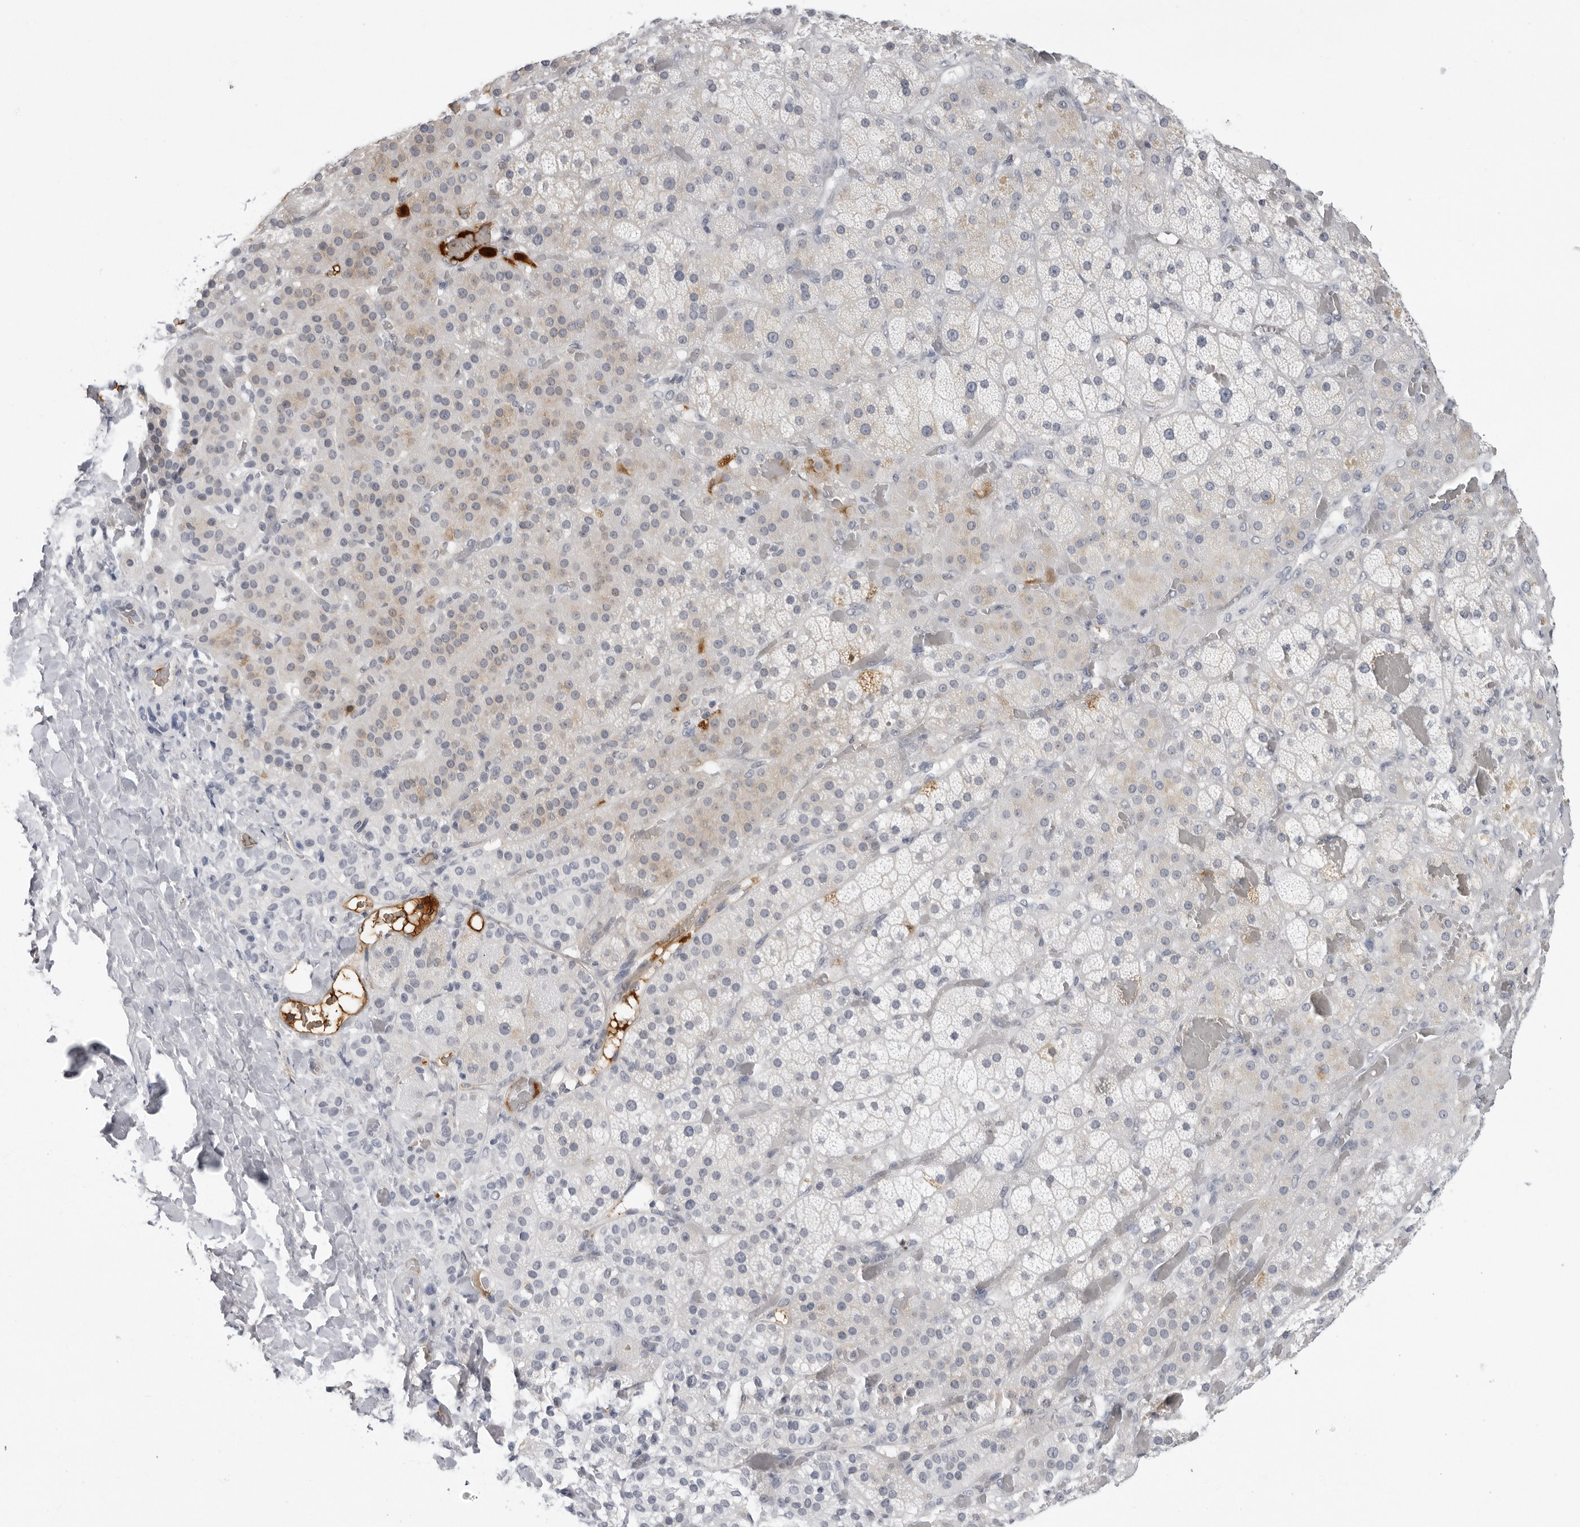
{"staining": {"intensity": "weak", "quantity": "25%-75%", "location": "cytoplasmic/membranous"}, "tissue": "adrenal gland", "cell_type": "Glandular cells", "image_type": "normal", "snomed": [{"axis": "morphology", "description": "Normal tissue, NOS"}, {"axis": "topography", "description": "Adrenal gland"}], "caption": "This is a micrograph of IHC staining of unremarkable adrenal gland, which shows weak positivity in the cytoplasmic/membranous of glandular cells.", "gene": "SERPINF2", "patient": {"sex": "male", "age": 57}}